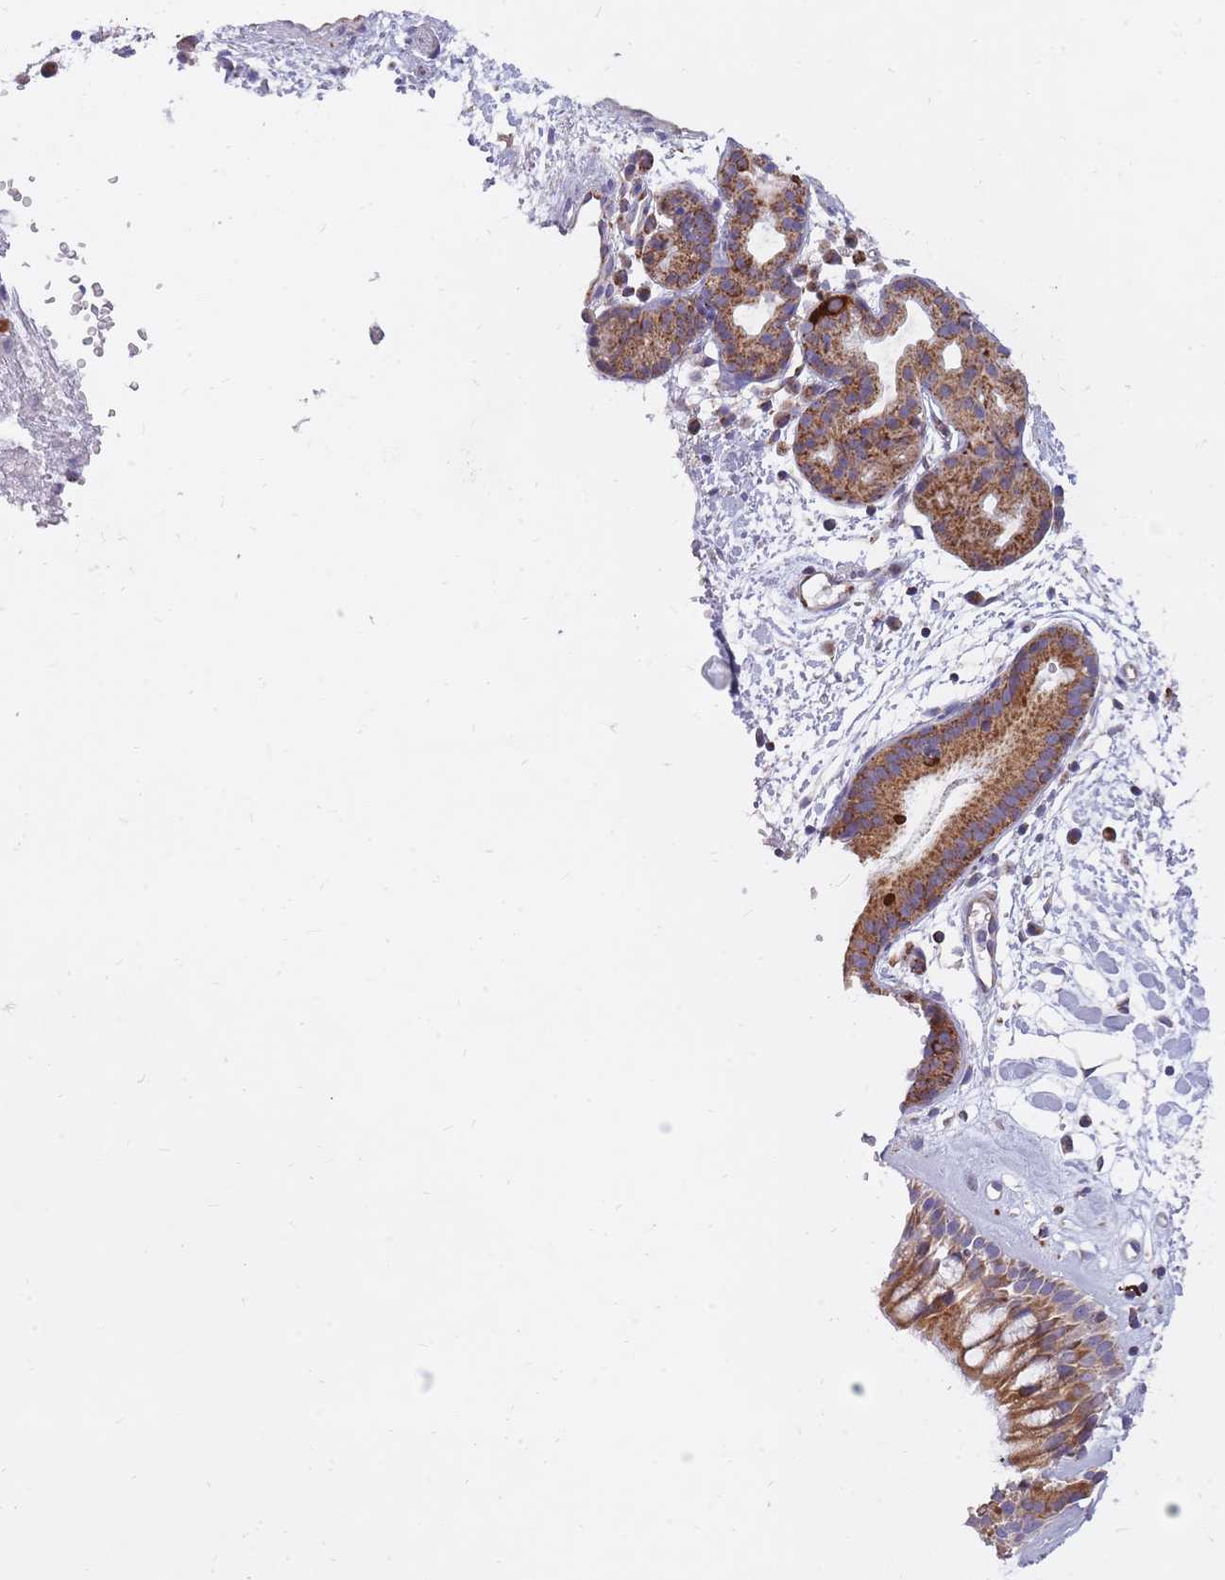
{"staining": {"intensity": "moderate", "quantity": ">75%", "location": "cytoplasmic/membranous"}, "tissue": "nasopharynx", "cell_type": "Respiratory epithelial cells", "image_type": "normal", "snomed": [{"axis": "morphology", "description": "Normal tissue, NOS"}, {"axis": "topography", "description": "Nasopharynx"}], "caption": "Respiratory epithelial cells exhibit medium levels of moderate cytoplasmic/membranous staining in about >75% of cells in benign nasopharynx.", "gene": "ALKBH4", "patient": {"sex": "male", "age": 65}}